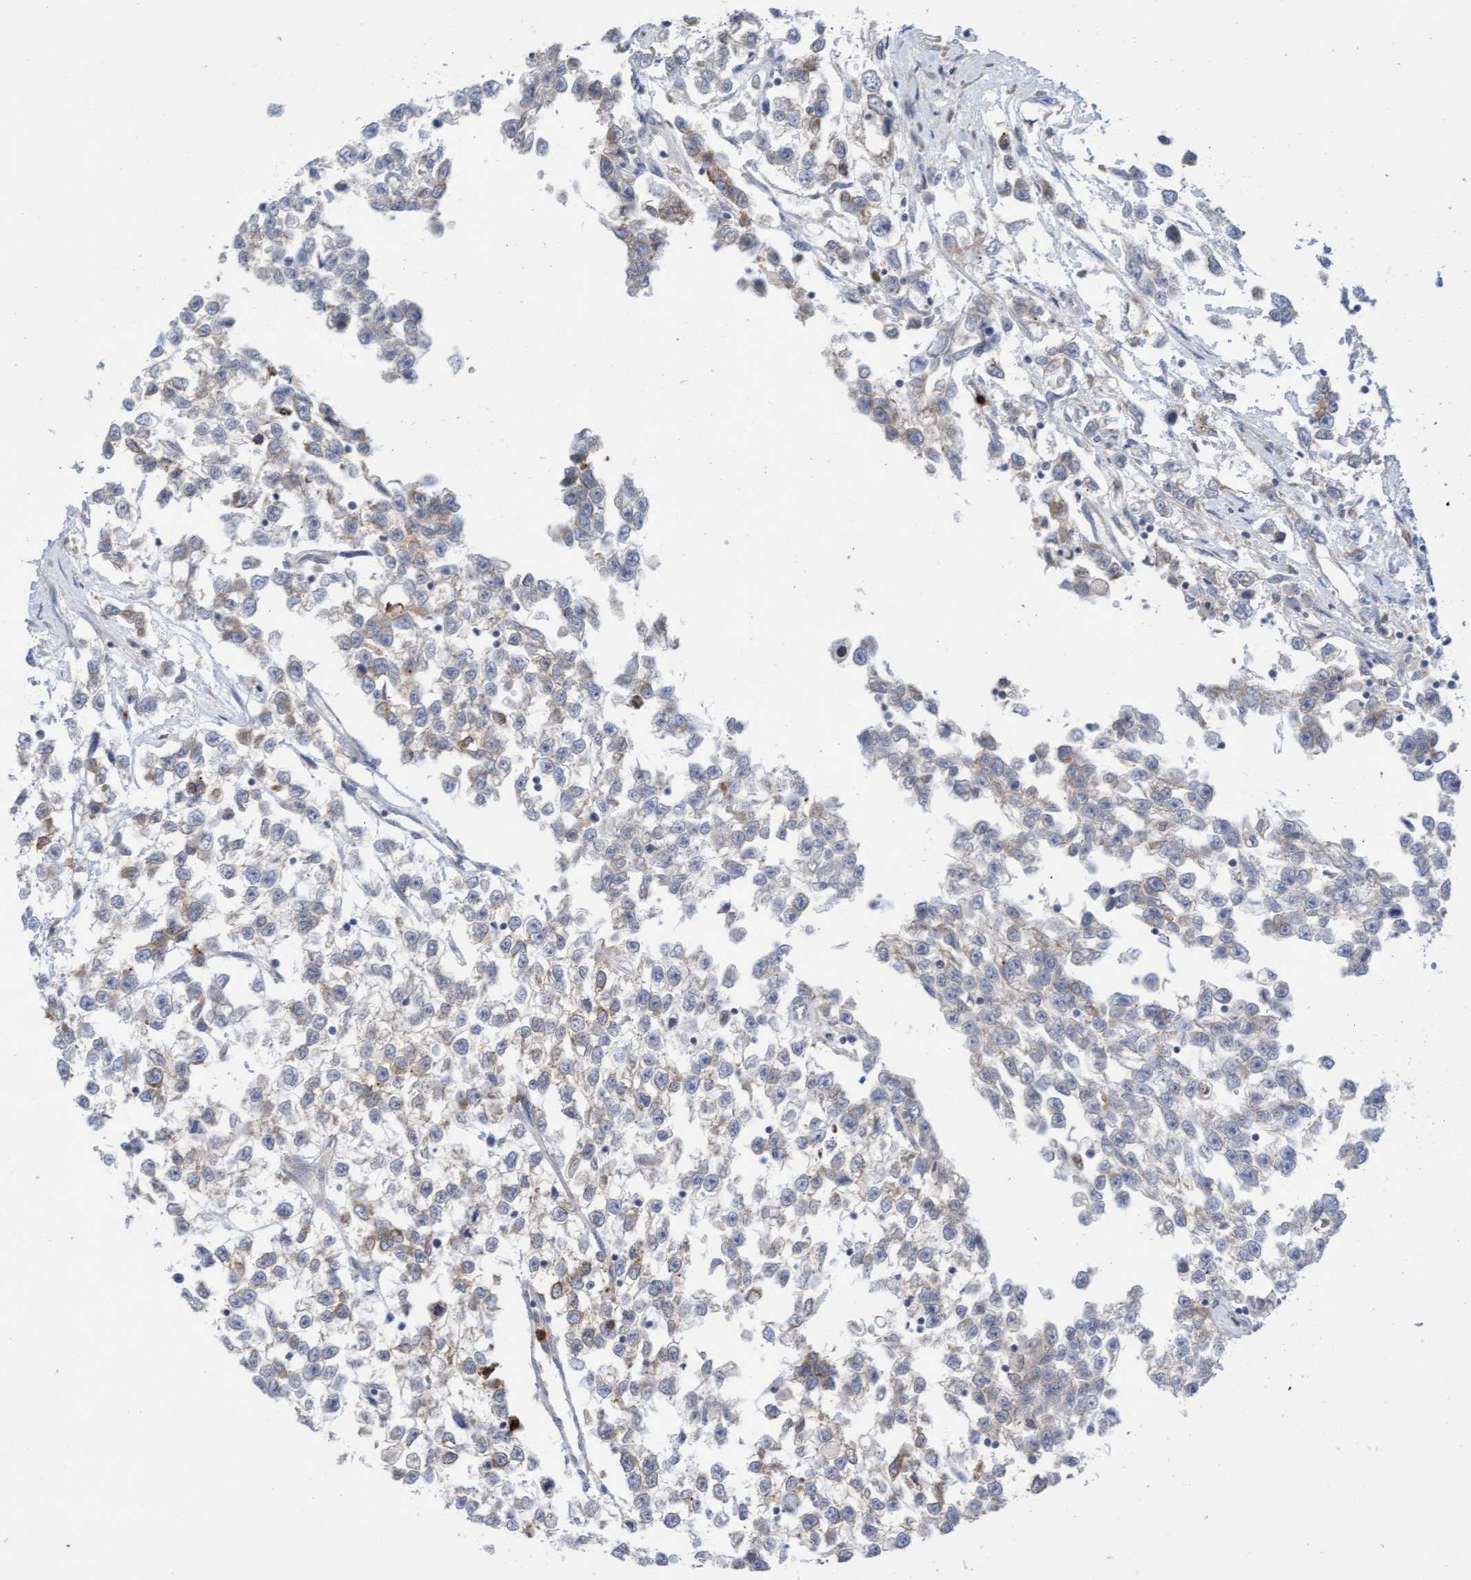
{"staining": {"intensity": "weak", "quantity": "<25%", "location": "cytoplasmic/membranous"}, "tissue": "testis cancer", "cell_type": "Tumor cells", "image_type": "cancer", "snomed": [{"axis": "morphology", "description": "Seminoma, NOS"}, {"axis": "morphology", "description": "Carcinoma, Embryonal, NOS"}, {"axis": "topography", "description": "Testis"}], "caption": "High power microscopy micrograph of an immunohistochemistry (IHC) image of testis seminoma, revealing no significant positivity in tumor cells.", "gene": "MMP8", "patient": {"sex": "male", "age": 51}}